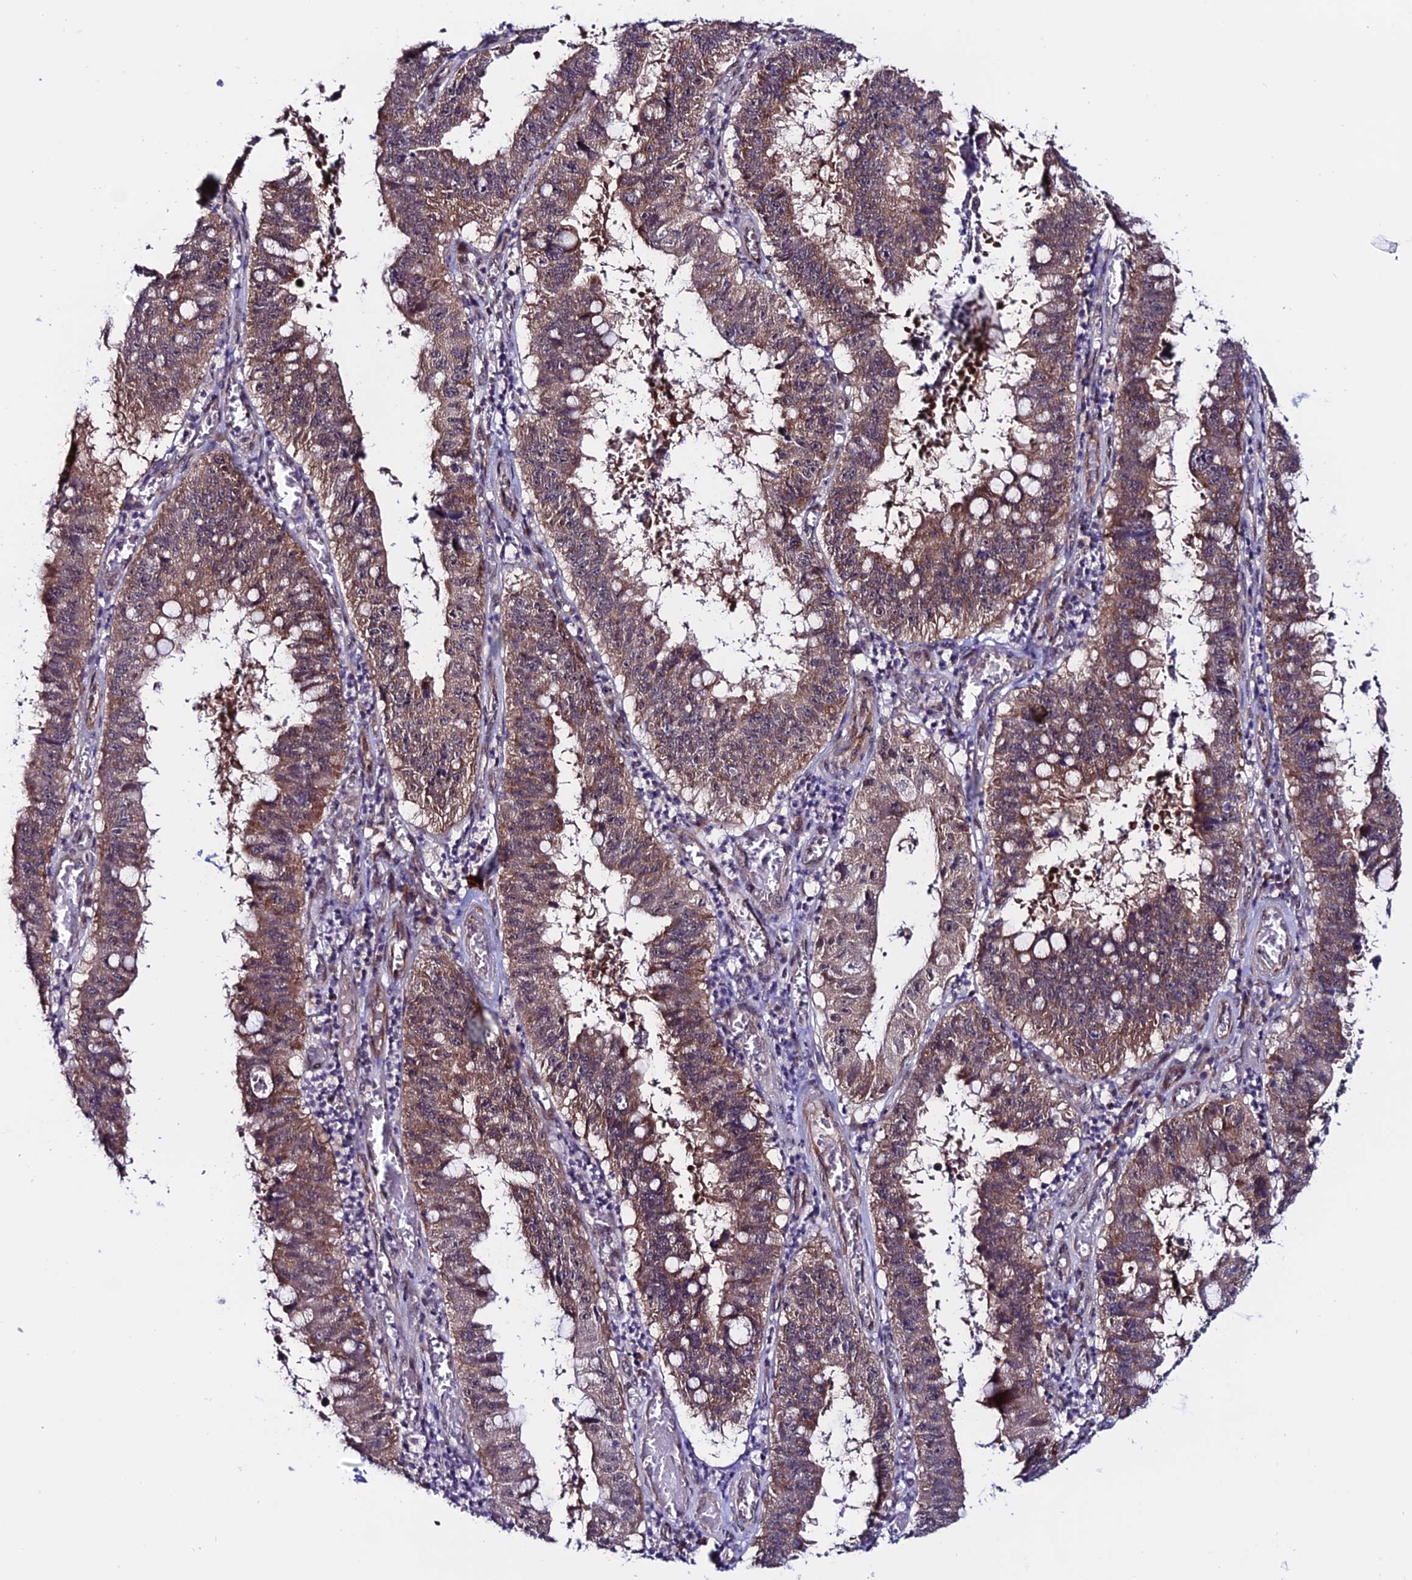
{"staining": {"intensity": "moderate", "quantity": ">75%", "location": "cytoplasmic/membranous,nuclear"}, "tissue": "stomach cancer", "cell_type": "Tumor cells", "image_type": "cancer", "snomed": [{"axis": "morphology", "description": "Adenocarcinoma, NOS"}, {"axis": "topography", "description": "Stomach"}], "caption": "An IHC image of tumor tissue is shown. Protein staining in brown highlights moderate cytoplasmic/membranous and nuclear positivity in stomach cancer within tumor cells. (IHC, brightfield microscopy, high magnification).", "gene": "FZD8", "patient": {"sex": "male", "age": 59}}